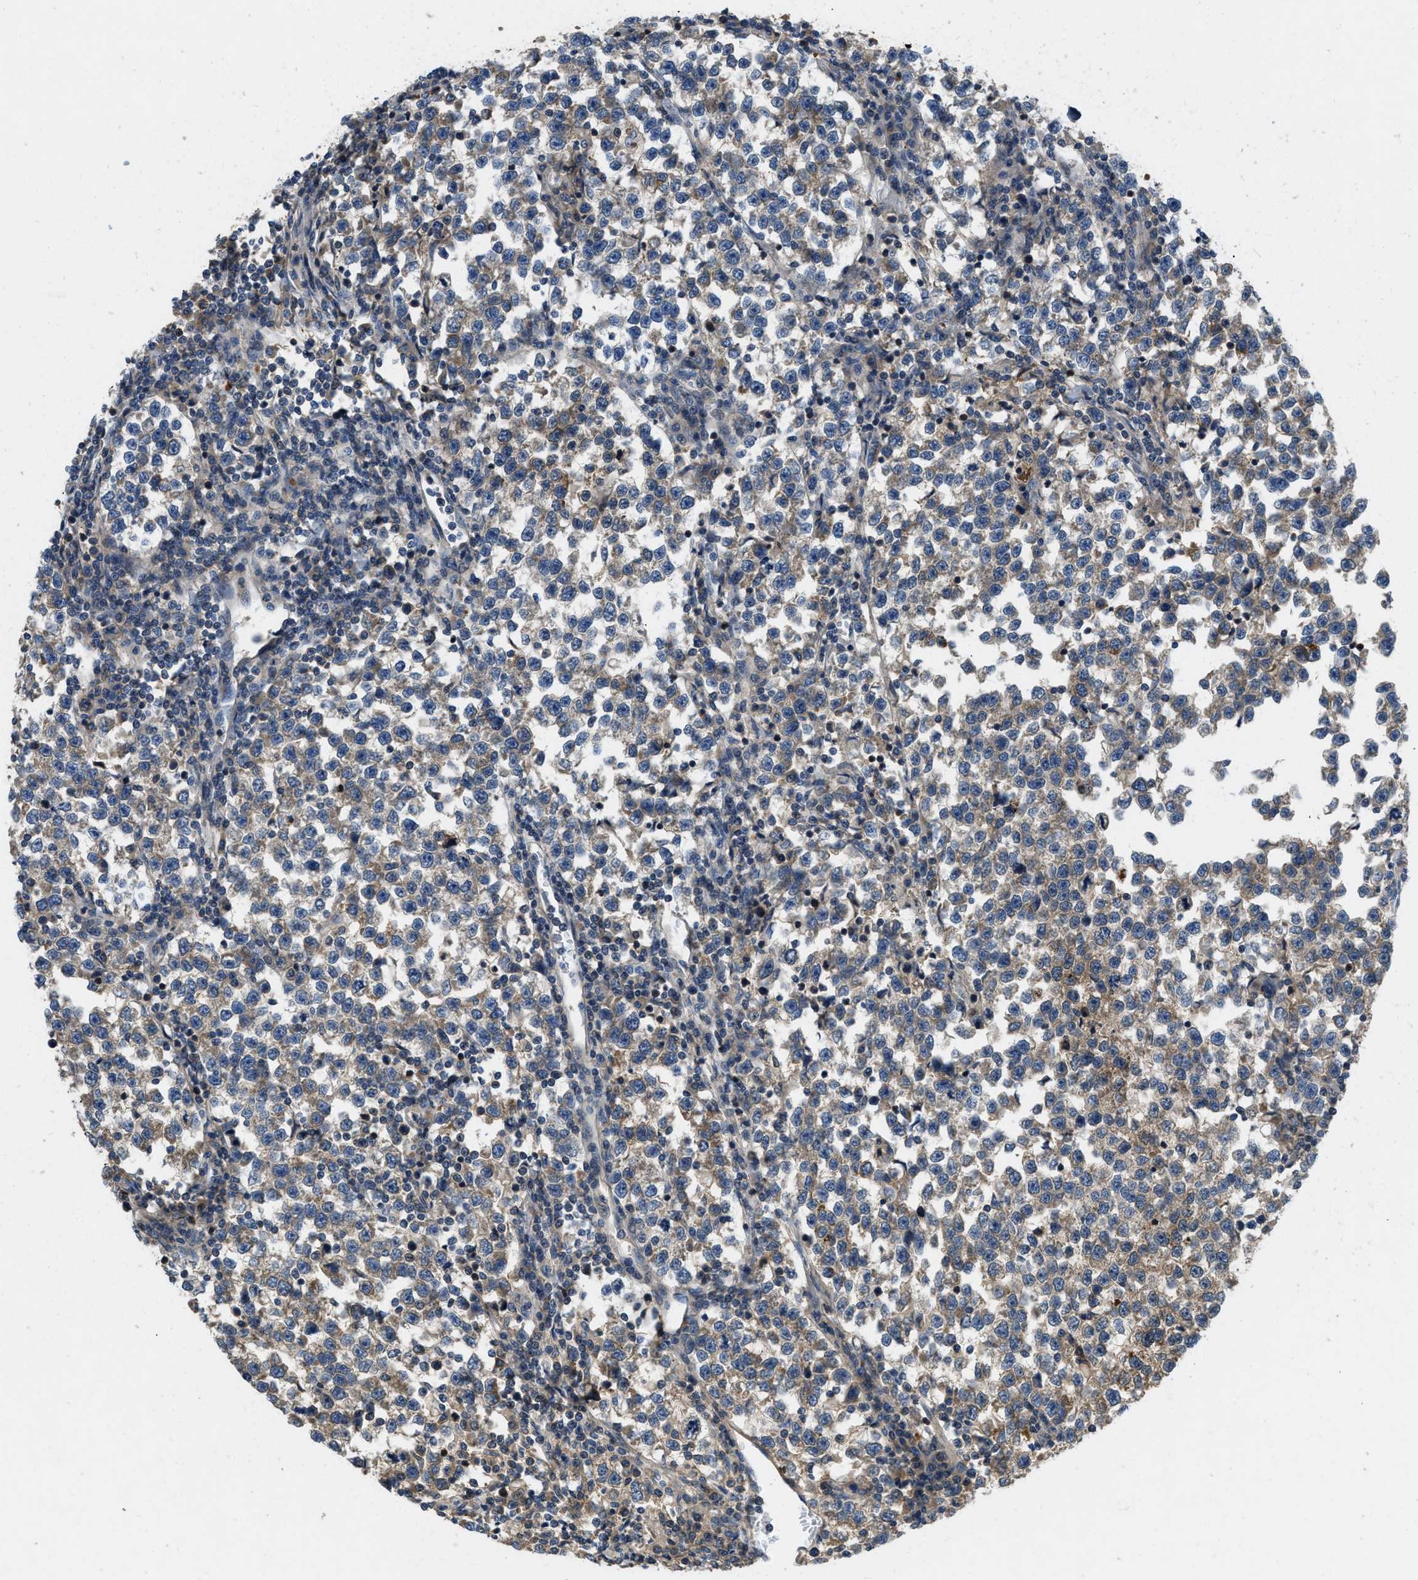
{"staining": {"intensity": "weak", "quantity": "25%-75%", "location": "cytoplasmic/membranous"}, "tissue": "testis cancer", "cell_type": "Tumor cells", "image_type": "cancer", "snomed": [{"axis": "morphology", "description": "Normal tissue, NOS"}, {"axis": "morphology", "description": "Seminoma, NOS"}, {"axis": "topography", "description": "Testis"}], "caption": "A brown stain labels weak cytoplasmic/membranous positivity of a protein in seminoma (testis) tumor cells.", "gene": "GPR31", "patient": {"sex": "male", "age": 43}}